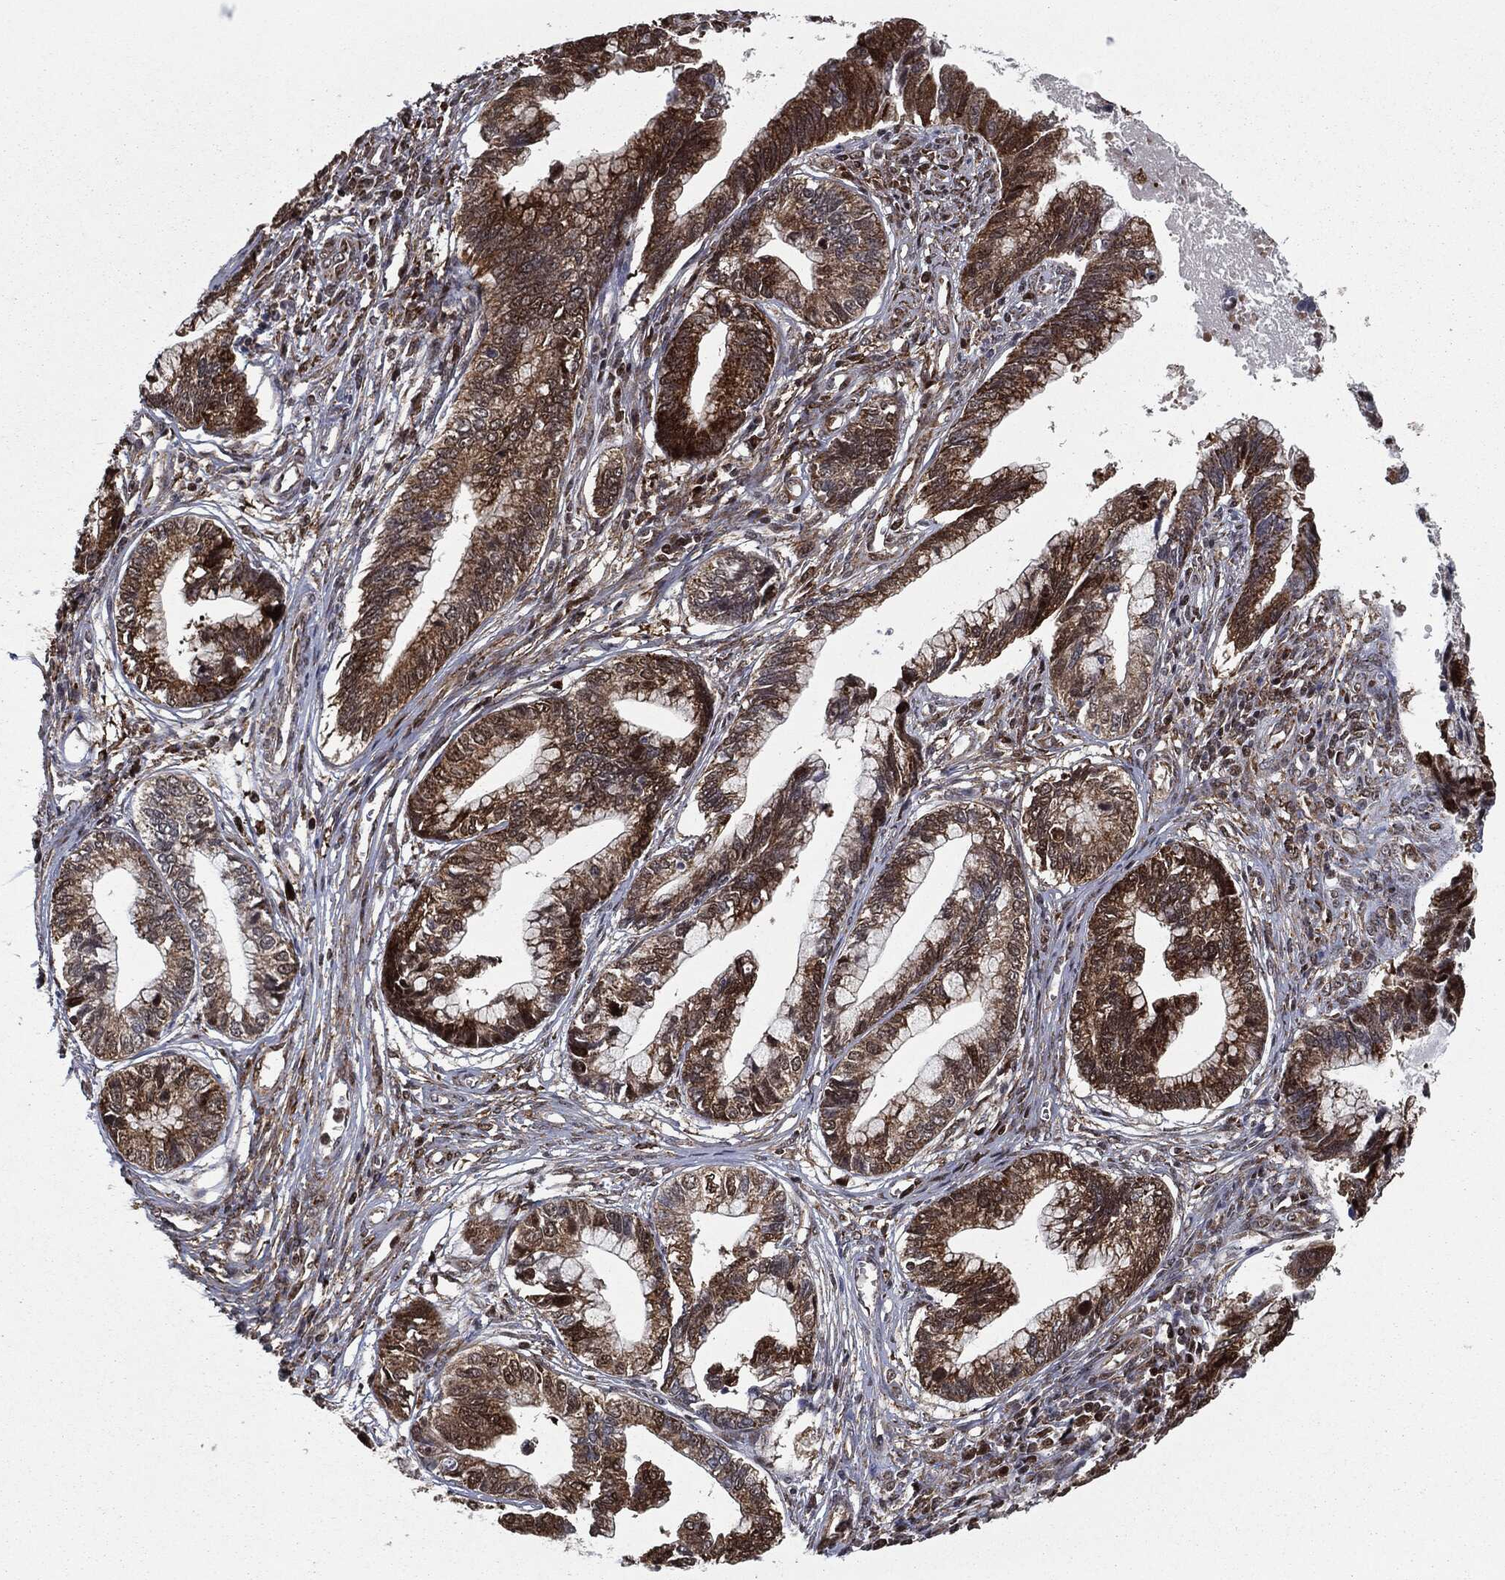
{"staining": {"intensity": "strong", "quantity": ">75%", "location": "cytoplasmic/membranous"}, "tissue": "cervical cancer", "cell_type": "Tumor cells", "image_type": "cancer", "snomed": [{"axis": "morphology", "description": "Adenocarcinoma, NOS"}, {"axis": "topography", "description": "Cervix"}], "caption": "Cervical adenocarcinoma tissue reveals strong cytoplasmic/membranous positivity in about >75% of tumor cells (DAB (3,3'-diaminobenzidine) IHC, brown staining for protein, blue staining for nuclei).", "gene": "CHCHD2", "patient": {"sex": "female", "age": 44}}